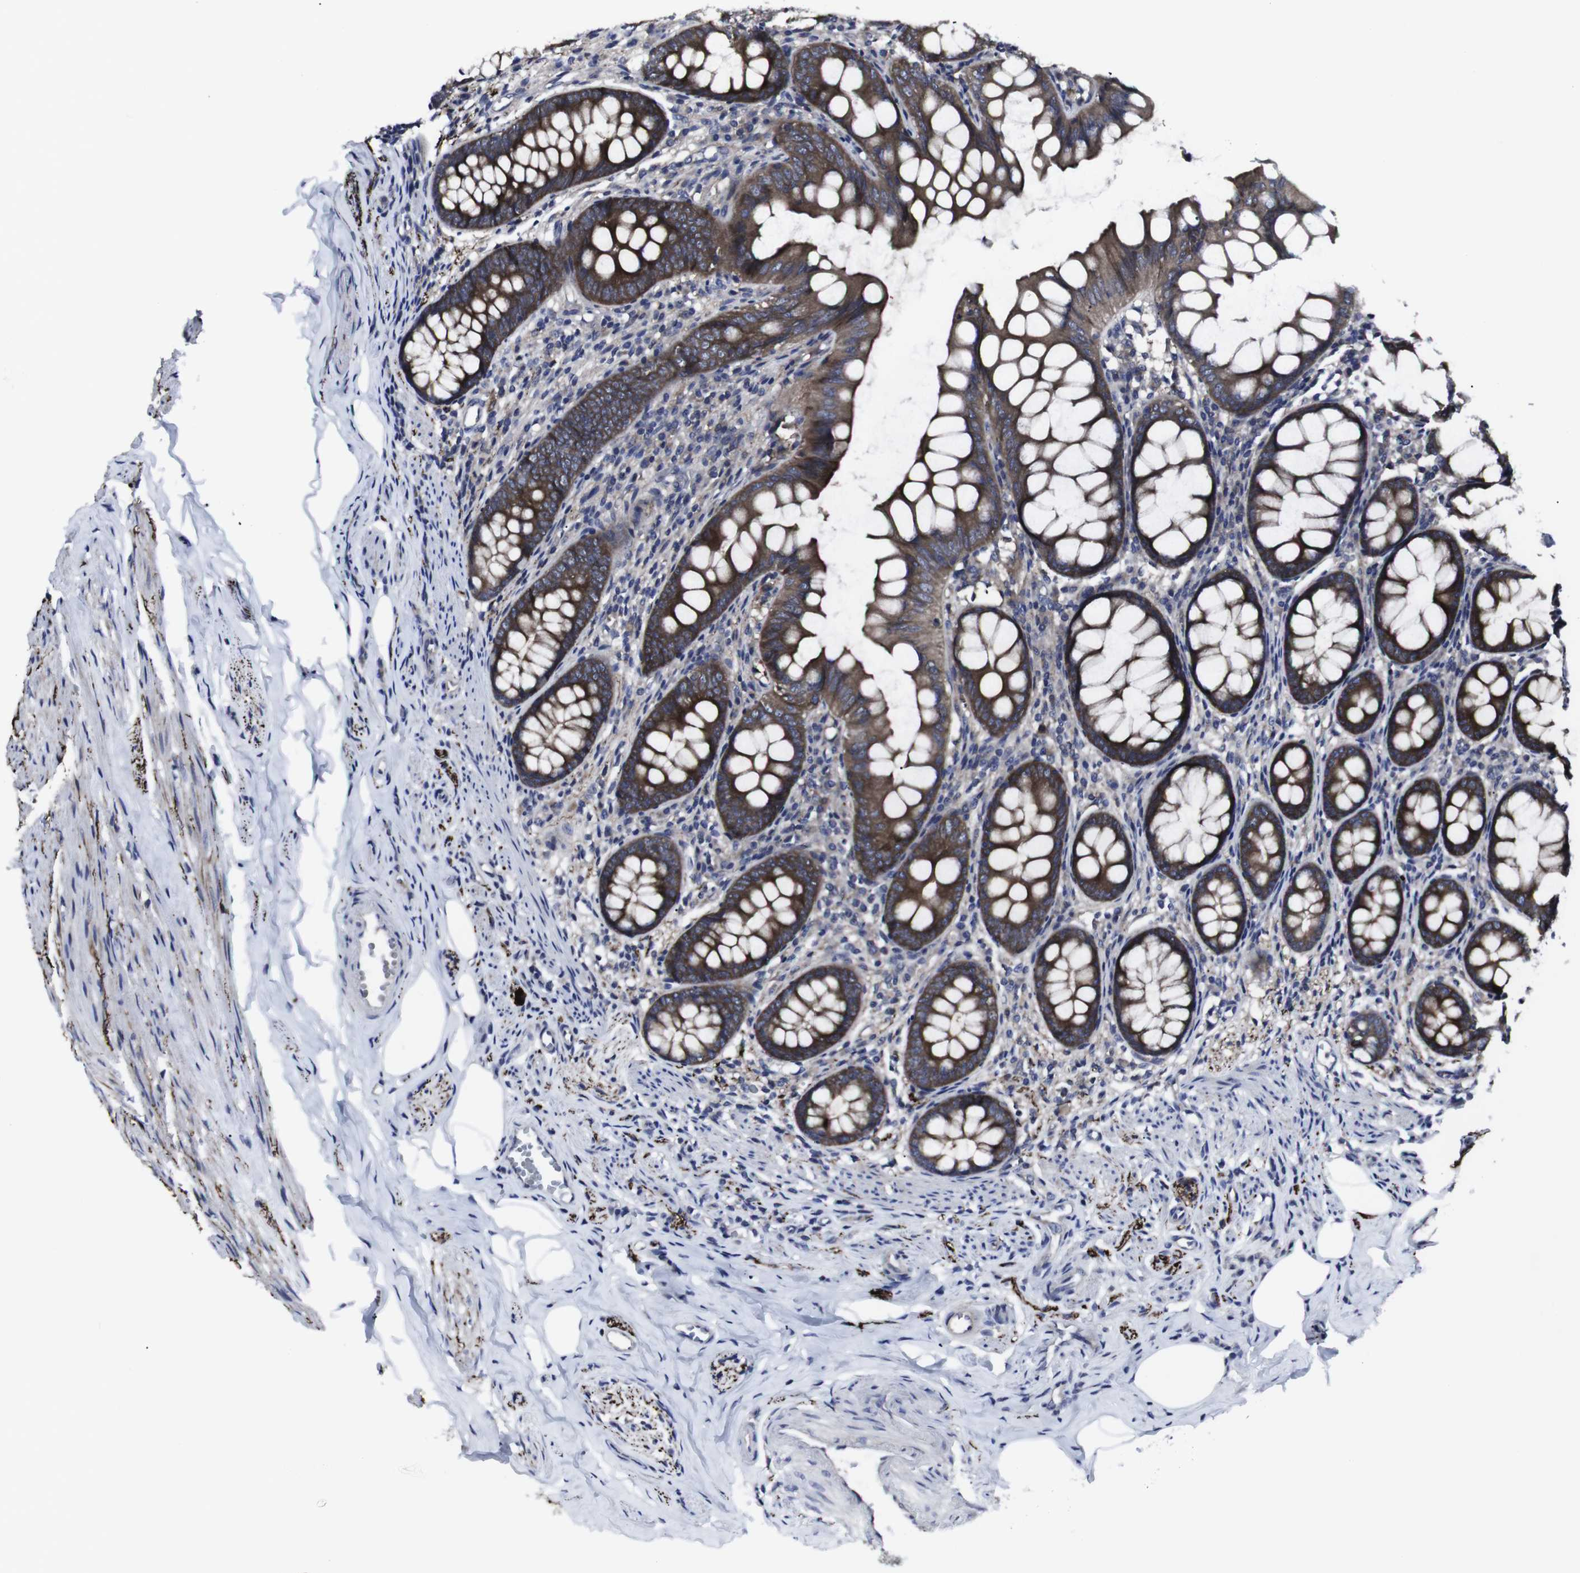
{"staining": {"intensity": "strong", "quantity": ">75%", "location": "cytoplasmic/membranous"}, "tissue": "appendix", "cell_type": "Glandular cells", "image_type": "normal", "snomed": [{"axis": "morphology", "description": "Normal tissue, NOS"}, {"axis": "topography", "description": "Appendix"}], "caption": "Strong cytoplasmic/membranous expression for a protein is seen in approximately >75% of glandular cells of benign appendix using IHC.", "gene": "HPRT1", "patient": {"sex": "female", "age": 77}}